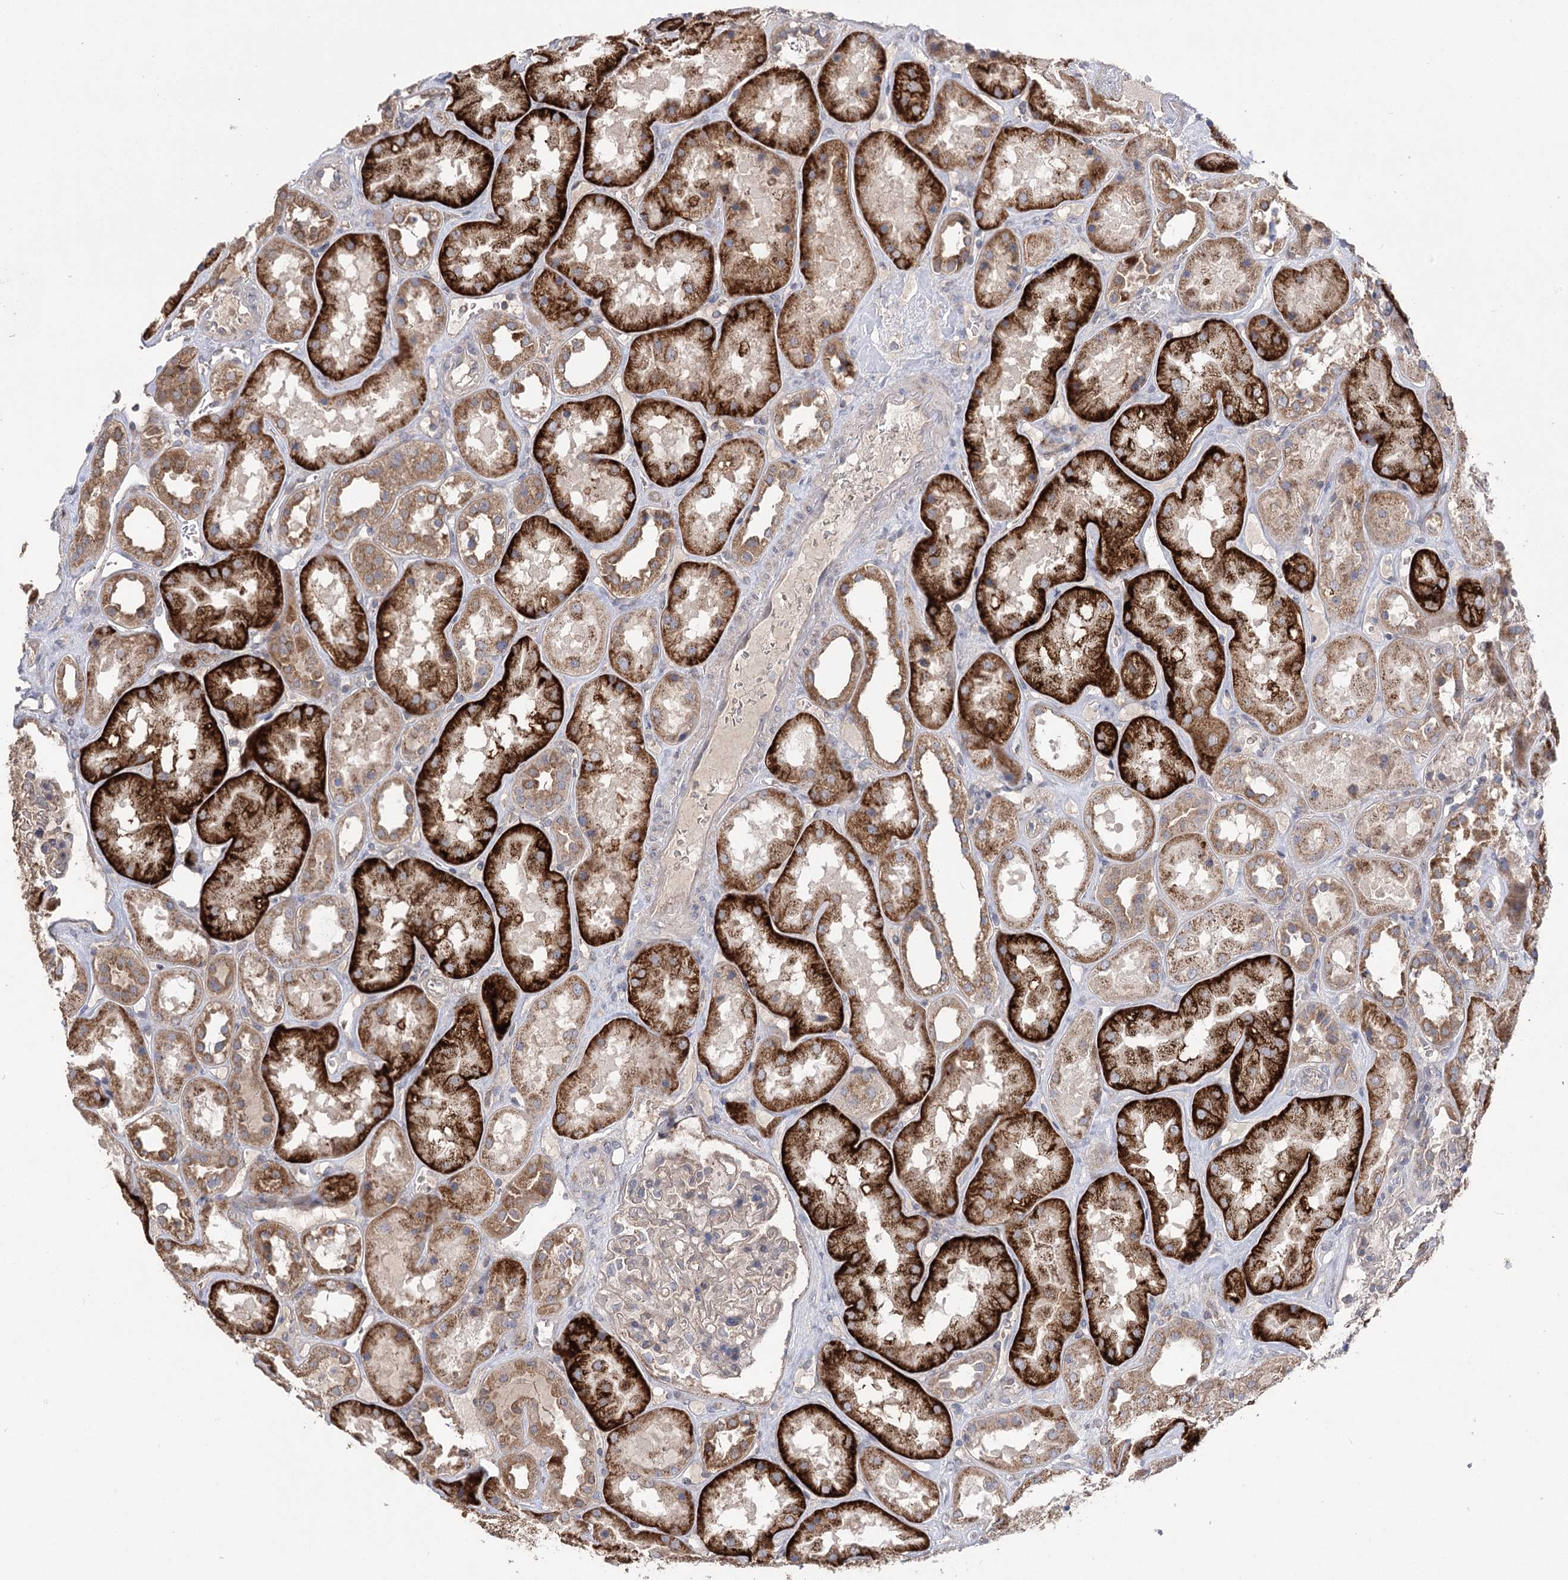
{"staining": {"intensity": "negative", "quantity": "none", "location": "none"}, "tissue": "kidney", "cell_type": "Cells in glomeruli", "image_type": "normal", "snomed": [{"axis": "morphology", "description": "Normal tissue, NOS"}, {"axis": "topography", "description": "Kidney"}], "caption": "This is a image of IHC staining of normal kidney, which shows no staining in cells in glomeruli.", "gene": "AURKC", "patient": {"sex": "male", "age": 70}}